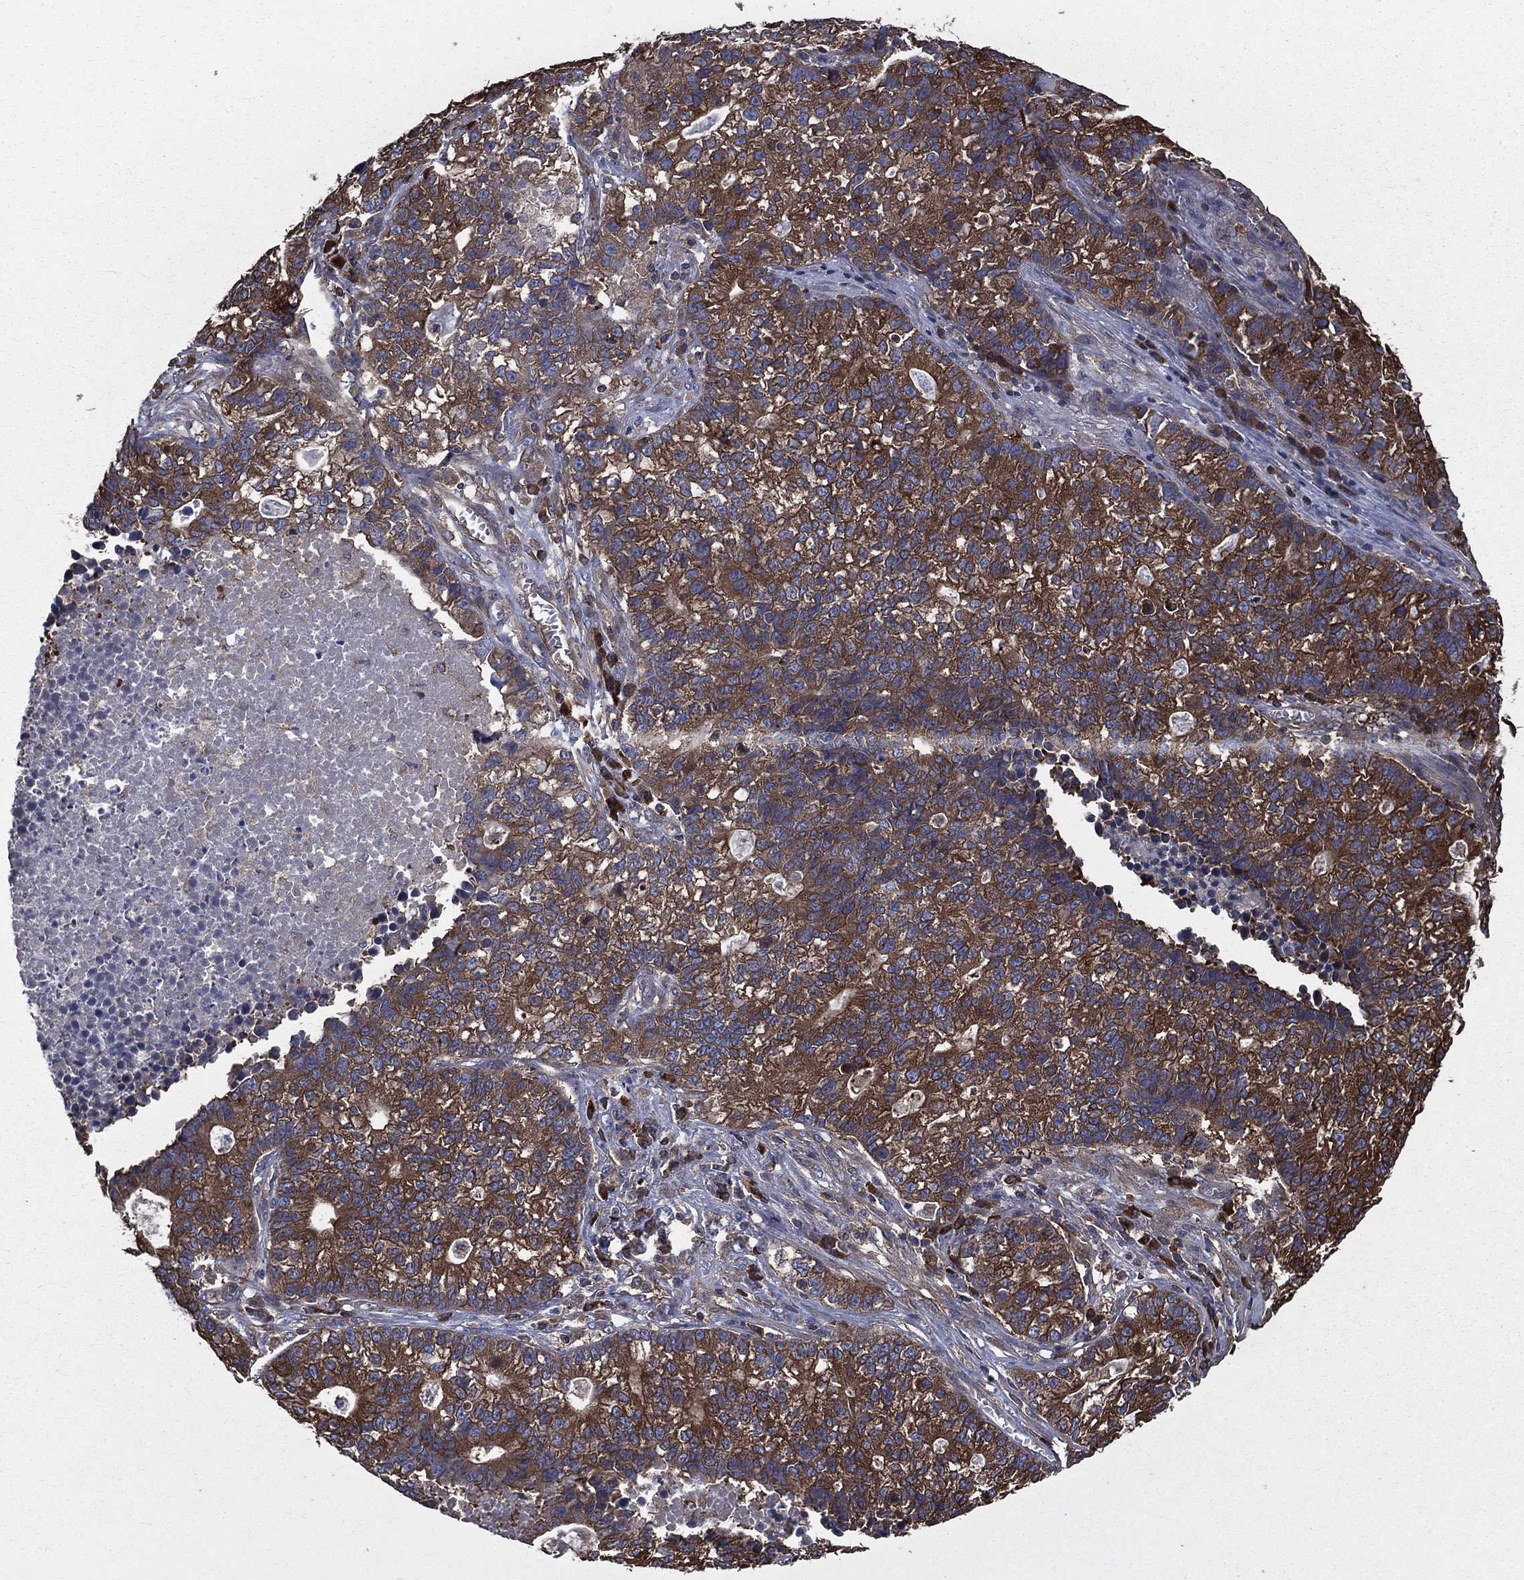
{"staining": {"intensity": "strong", "quantity": ">75%", "location": "cytoplasmic/membranous"}, "tissue": "lung cancer", "cell_type": "Tumor cells", "image_type": "cancer", "snomed": [{"axis": "morphology", "description": "Adenocarcinoma, NOS"}, {"axis": "topography", "description": "Lung"}], "caption": "IHC staining of lung cancer, which displays high levels of strong cytoplasmic/membranous staining in about >75% of tumor cells indicating strong cytoplasmic/membranous protein expression. The staining was performed using DAB (brown) for protein detection and nuclei were counterstained in hematoxylin (blue).", "gene": "SARS1", "patient": {"sex": "male", "age": 57}}